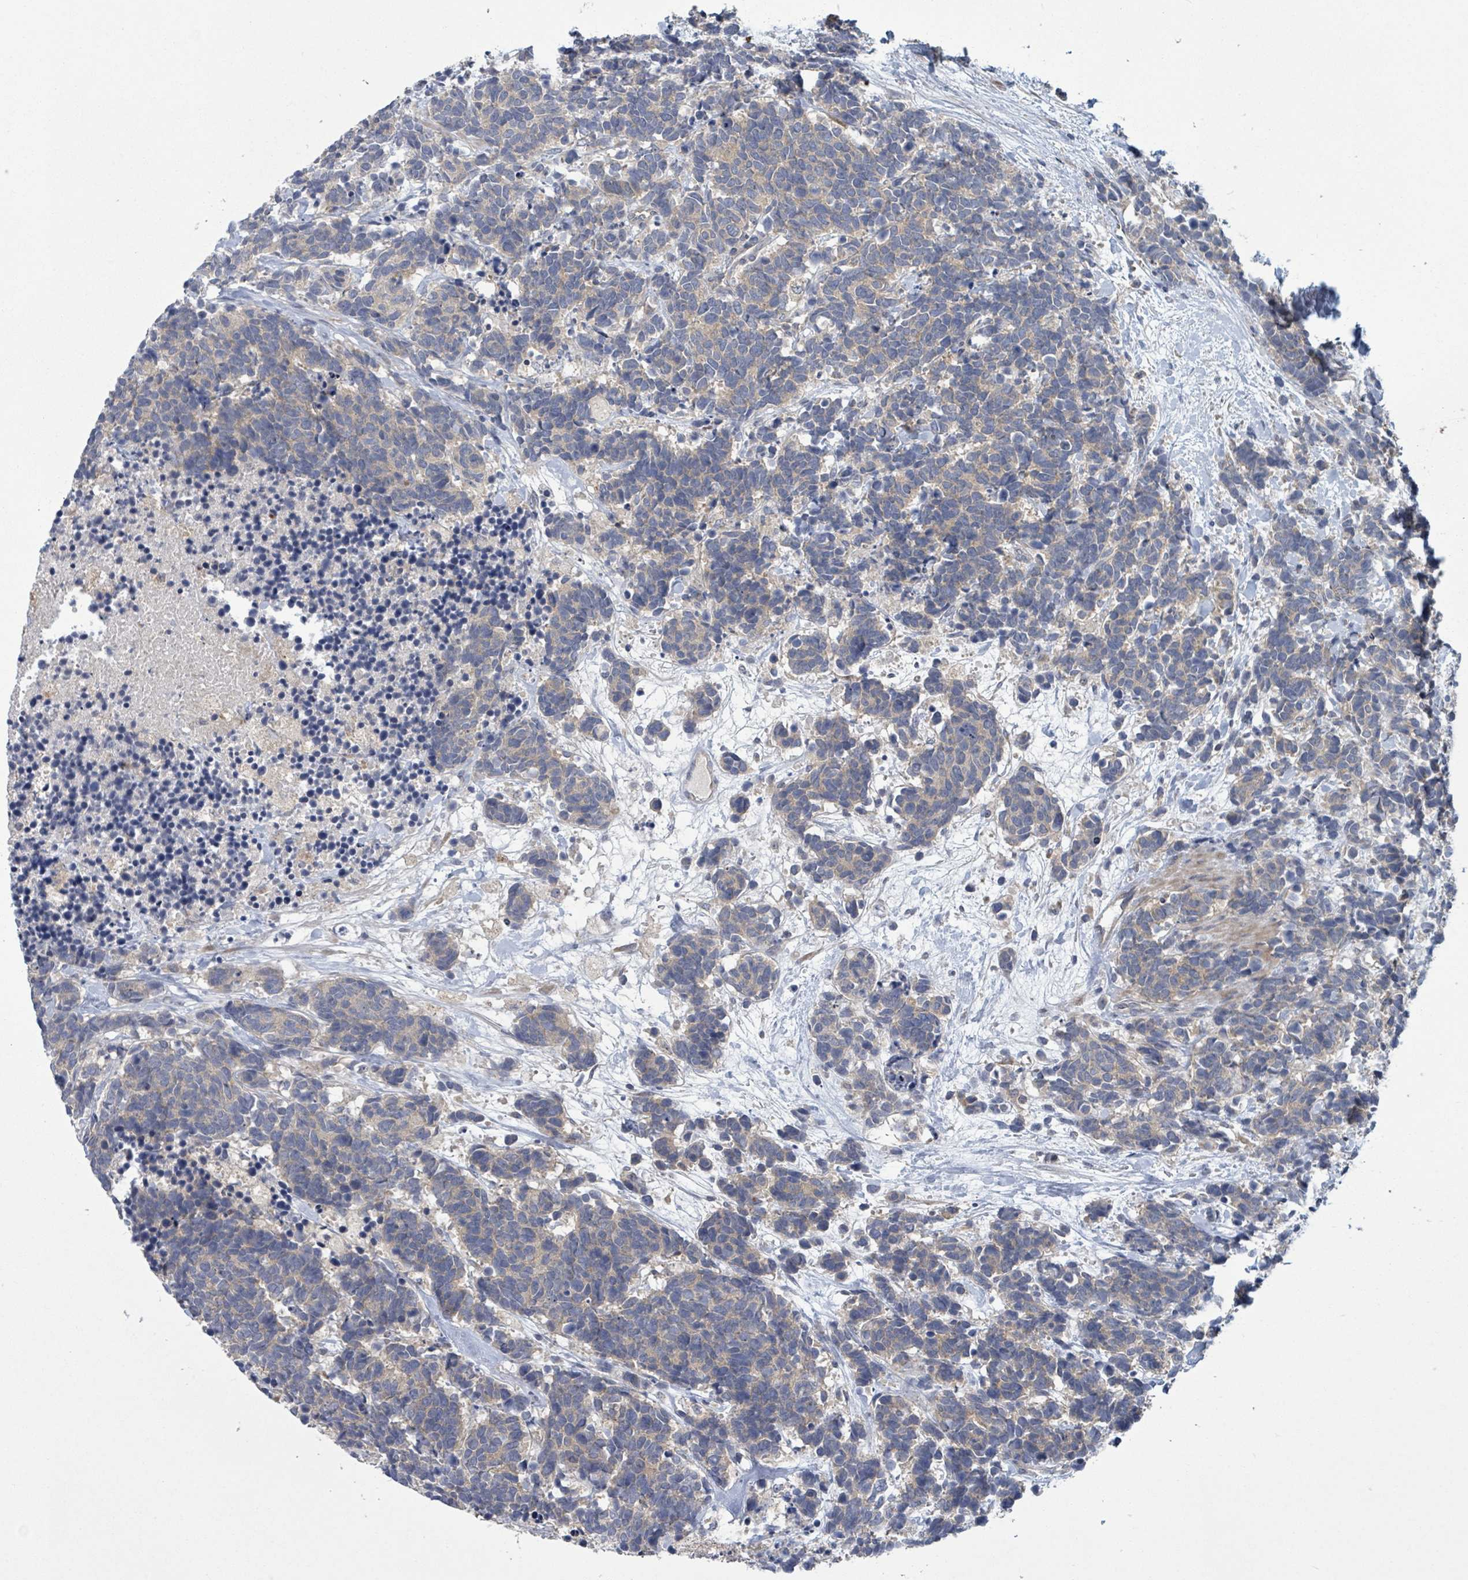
{"staining": {"intensity": "negative", "quantity": "none", "location": "none"}, "tissue": "carcinoid", "cell_type": "Tumor cells", "image_type": "cancer", "snomed": [{"axis": "morphology", "description": "Carcinoma, NOS"}, {"axis": "morphology", "description": "Carcinoid, malignant, NOS"}, {"axis": "topography", "description": "Prostate"}], "caption": "Immunohistochemical staining of human carcinoma exhibits no significant positivity in tumor cells.", "gene": "SERPINE3", "patient": {"sex": "male", "age": 57}}